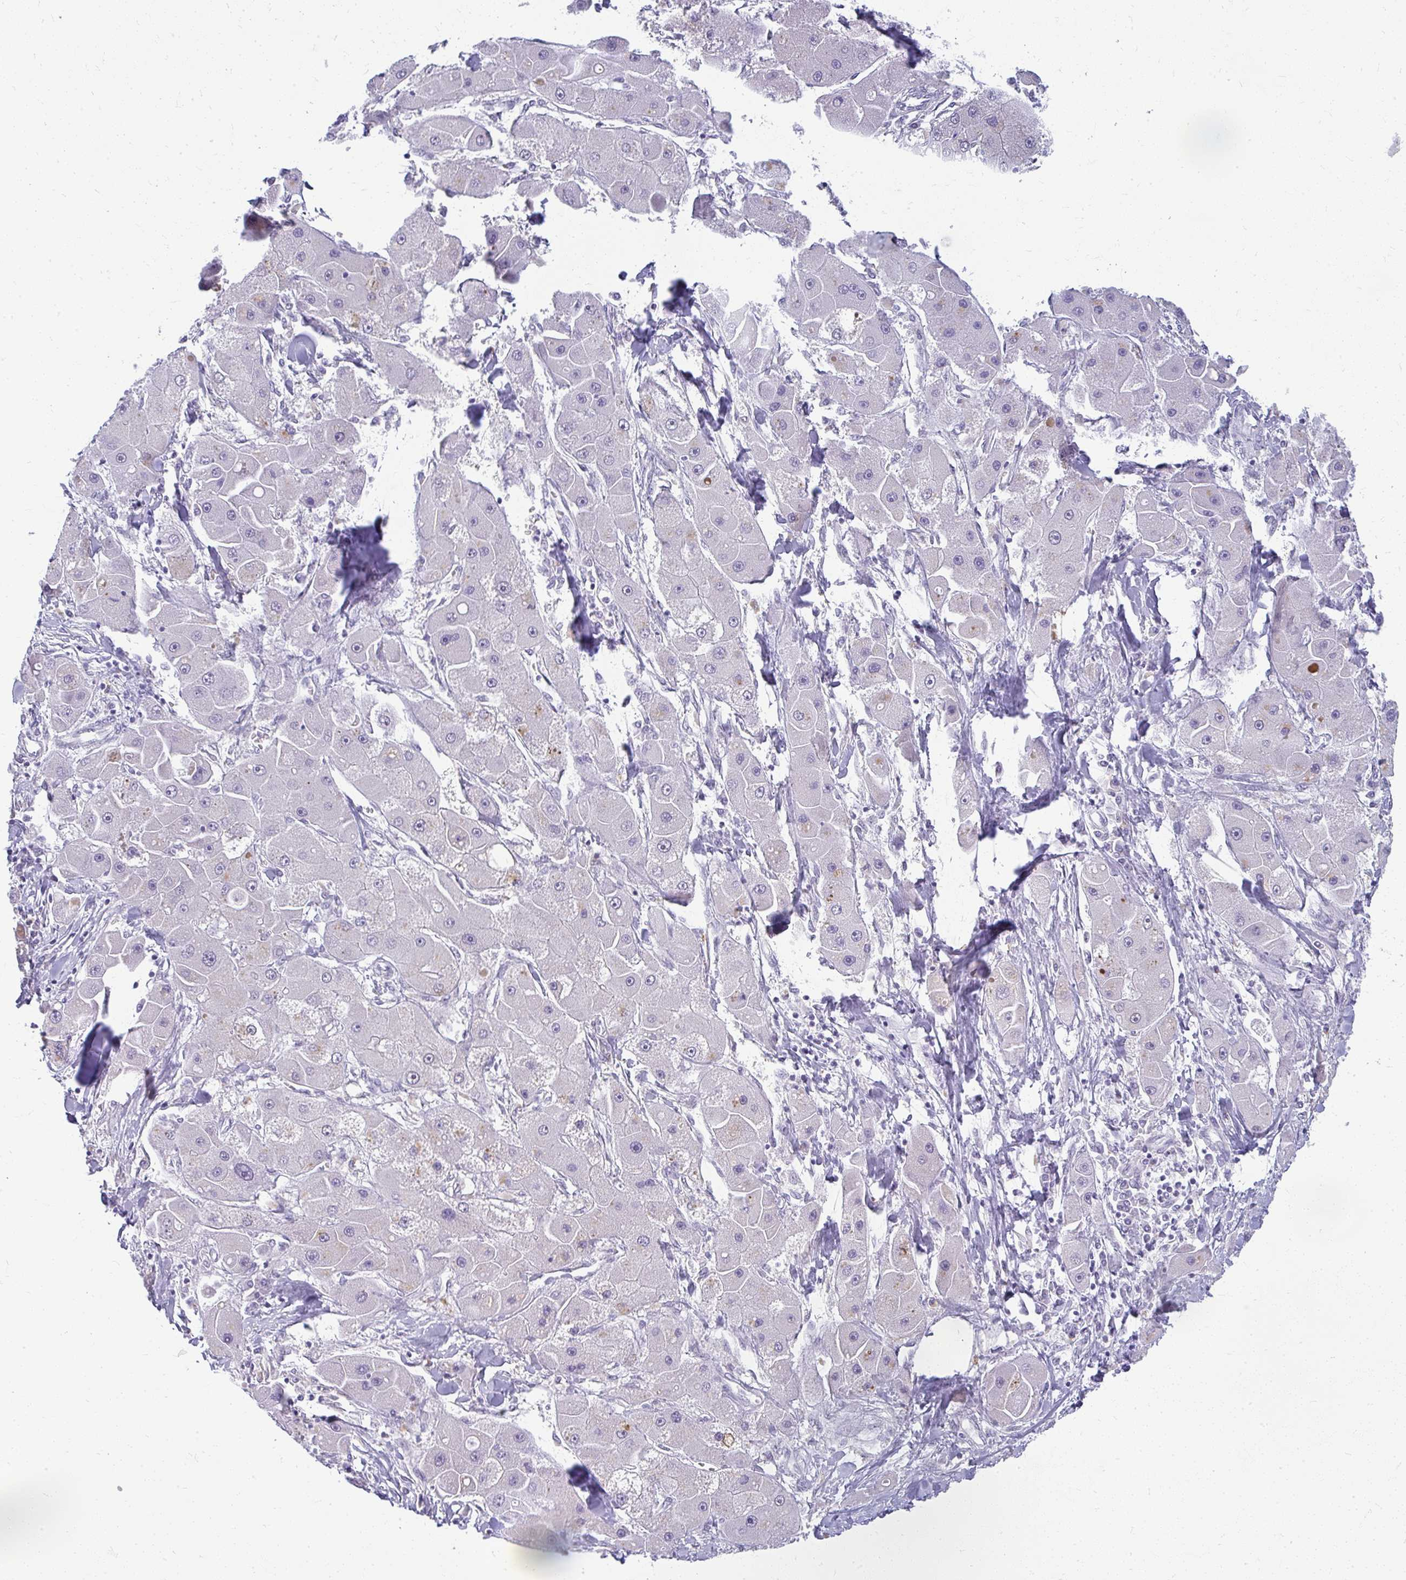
{"staining": {"intensity": "negative", "quantity": "none", "location": "none"}, "tissue": "liver cancer", "cell_type": "Tumor cells", "image_type": "cancer", "snomed": [{"axis": "morphology", "description": "Carcinoma, Hepatocellular, NOS"}, {"axis": "topography", "description": "Liver"}], "caption": "Tumor cells are negative for brown protein staining in hepatocellular carcinoma (liver).", "gene": "TEX33", "patient": {"sex": "male", "age": 24}}